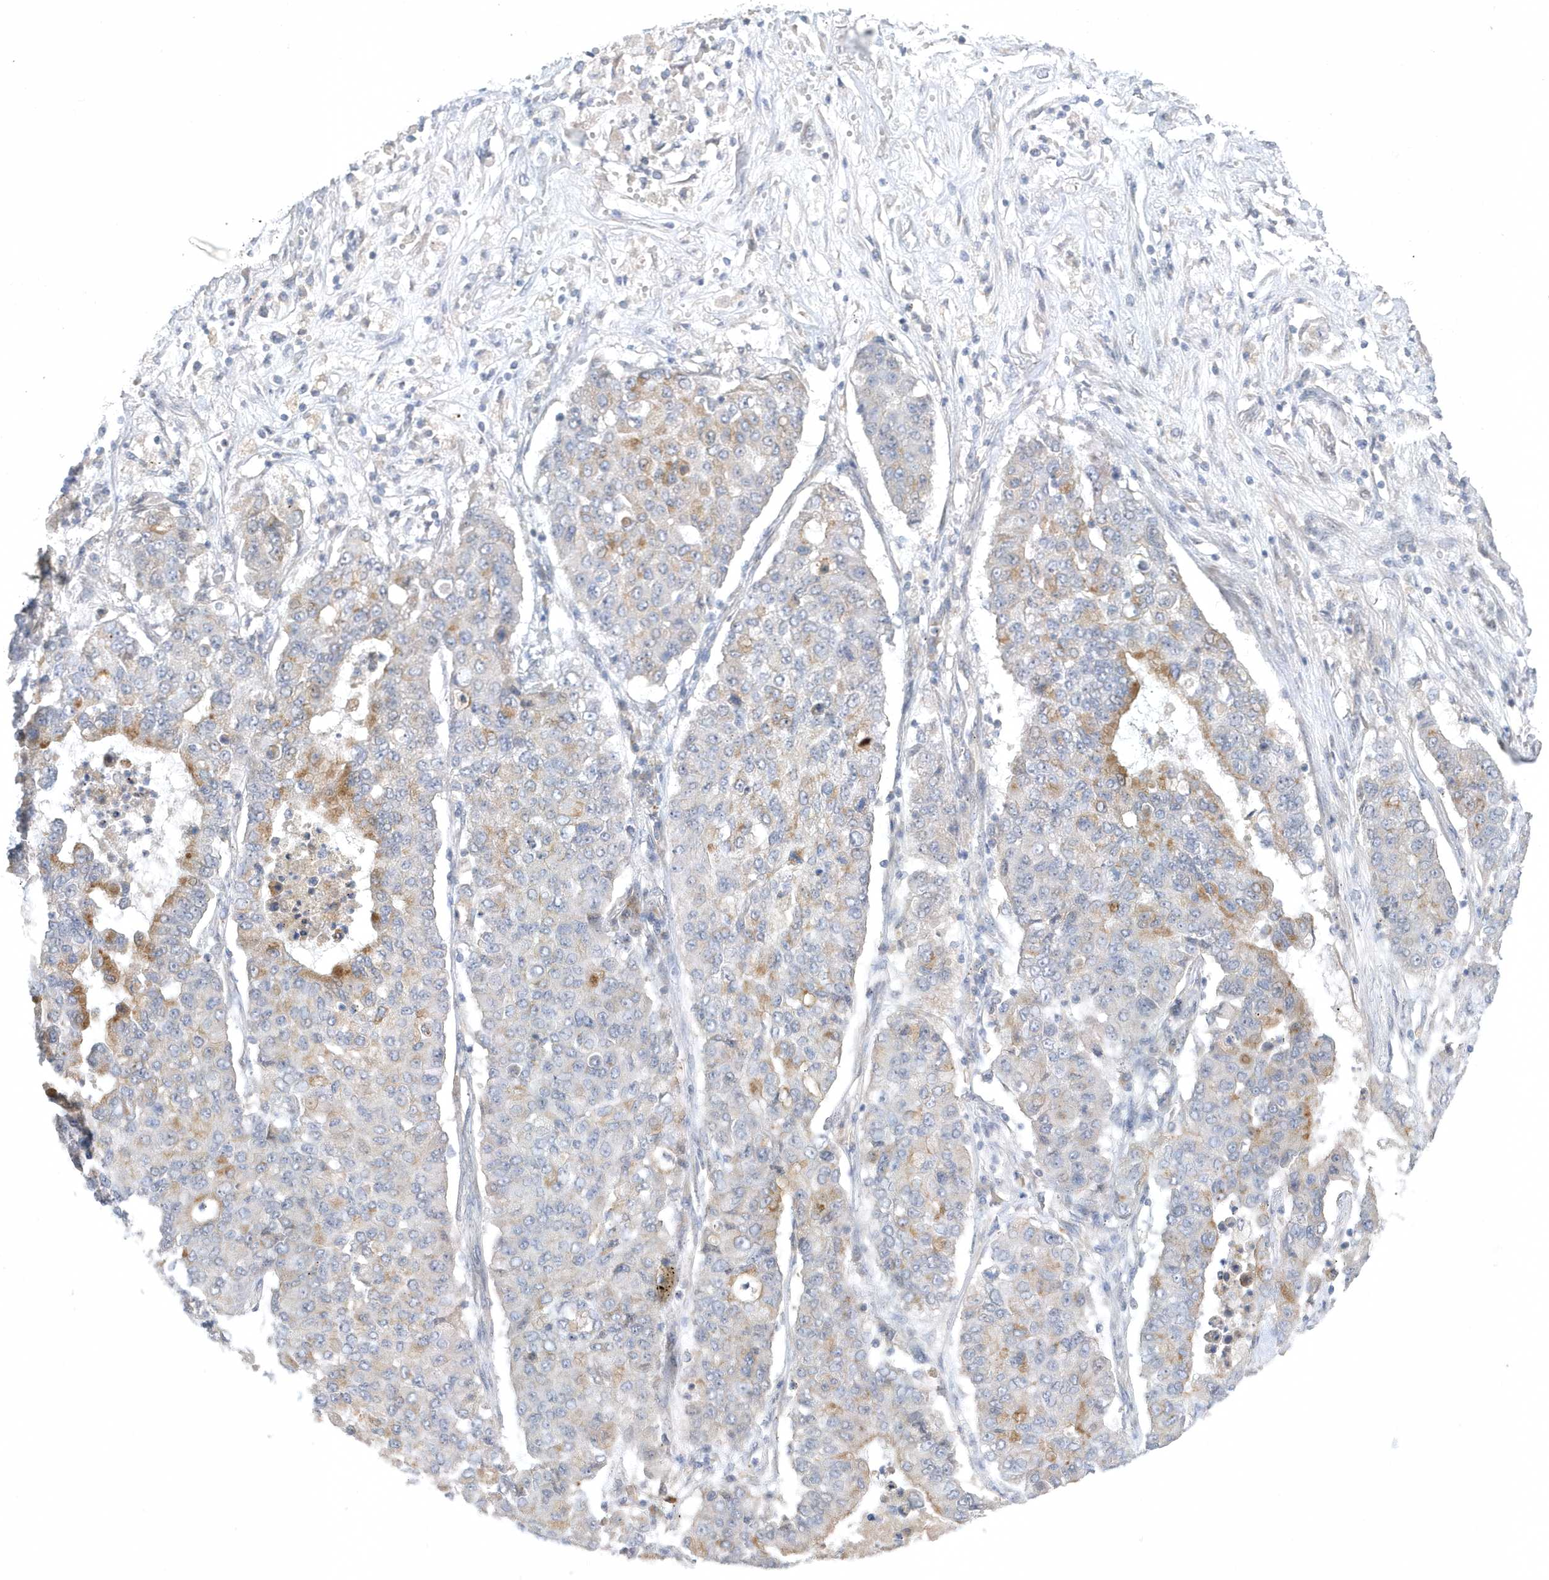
{"staining": {"intensity": "moderate", "quantity": "<25%", "location": "cytoplasmic/membranous"}, "tissue": "lung cancer", "cell_type": "Tumor cells", "image_type": "cancer", "snomed": [{"axis": "morphology", "description": "Squamous cell carcinoma, NOS"}, {"axis": "topography", "description": "Lung"}], "caption": "Lung squamous cell carcinoma stained with DAB (3,3'-diaminobenzidine) immunohistochemistry exhibits low levels of moderate cytoplasmic/membranous staining in about <25% of tumor cells. (Brightfield microscopy of DAB IHC at high magnification).", "gene": "ZC3H12D", "patient": {"sex": "male", "age": 74}}